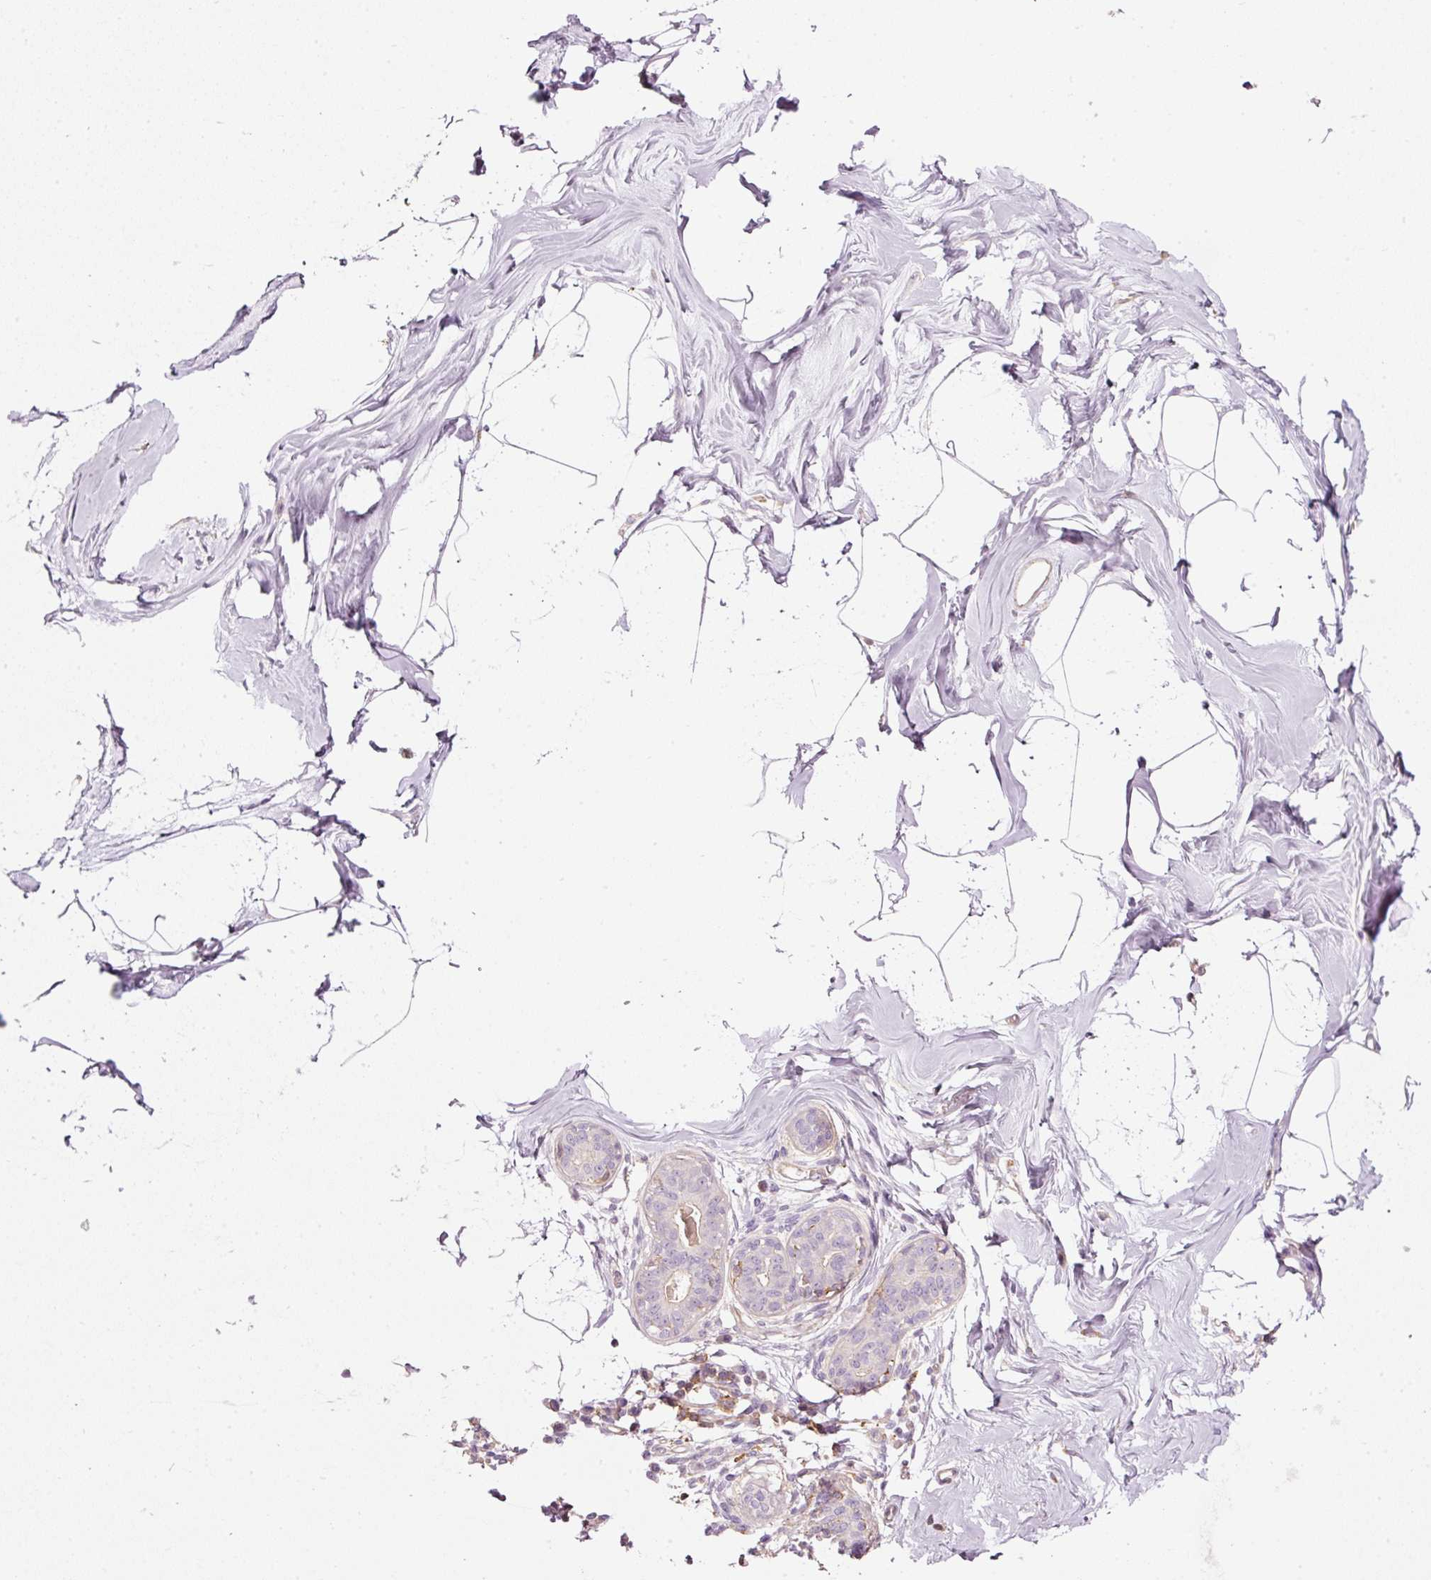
{"staining": {"intensity": "negative", "quantity": "none", "location": "none"}, "tissue": "breast", "cell_type": "Adipocytes", "image_type": "normal", "snomed": [{"axis": "morphology", "description": "Normal tissue, NOS"}, {"axis": "topography", "description": "Breast"}], "caption": "Human breast stained for a protein using IHC displays no positivity in adipocytes.", "gene": "SIPA1", "patient": {"sex": "female", "age": 45}}